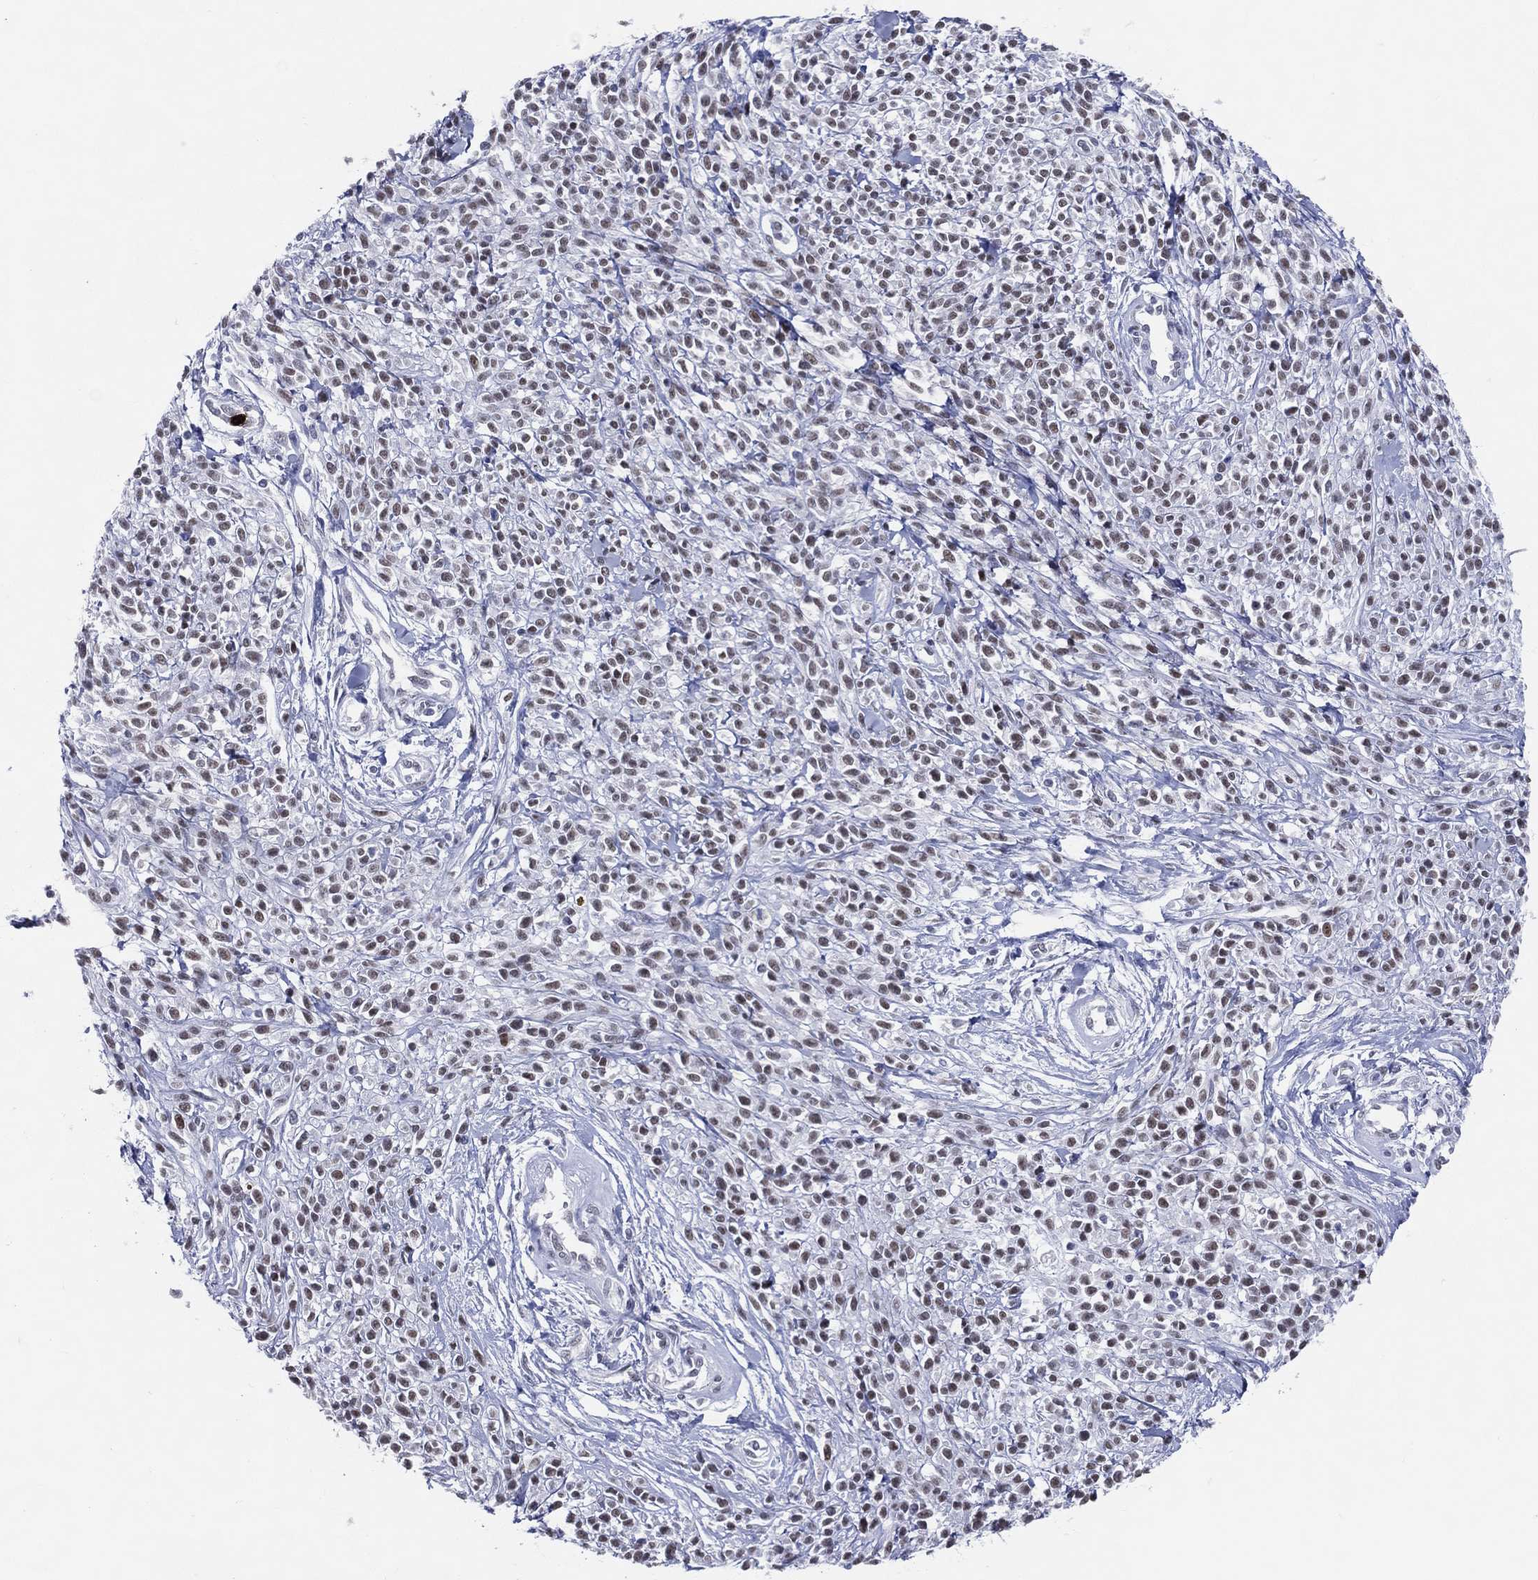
{"staining": {"intensity": "moderate", "quantity": "<25%", "location": "nuclear"}, "tissue": "melanoma", "cell_type": "Tumor cells", "image_type": "cancer", "snomed": [{"axis": "morphology", "description": "Malignant melanoma, NOS"}, {"axis": "topography", "description": "Skin"}, {"axis": "topography", "description": "Skin of trunk"}], "caption": "Moderate nuclear positivity is appreciated in approximately <25% of tumor cells in malignant melanoma.", "gene": "CFAP58", "patient": {"sex": "male", "age": 74}}